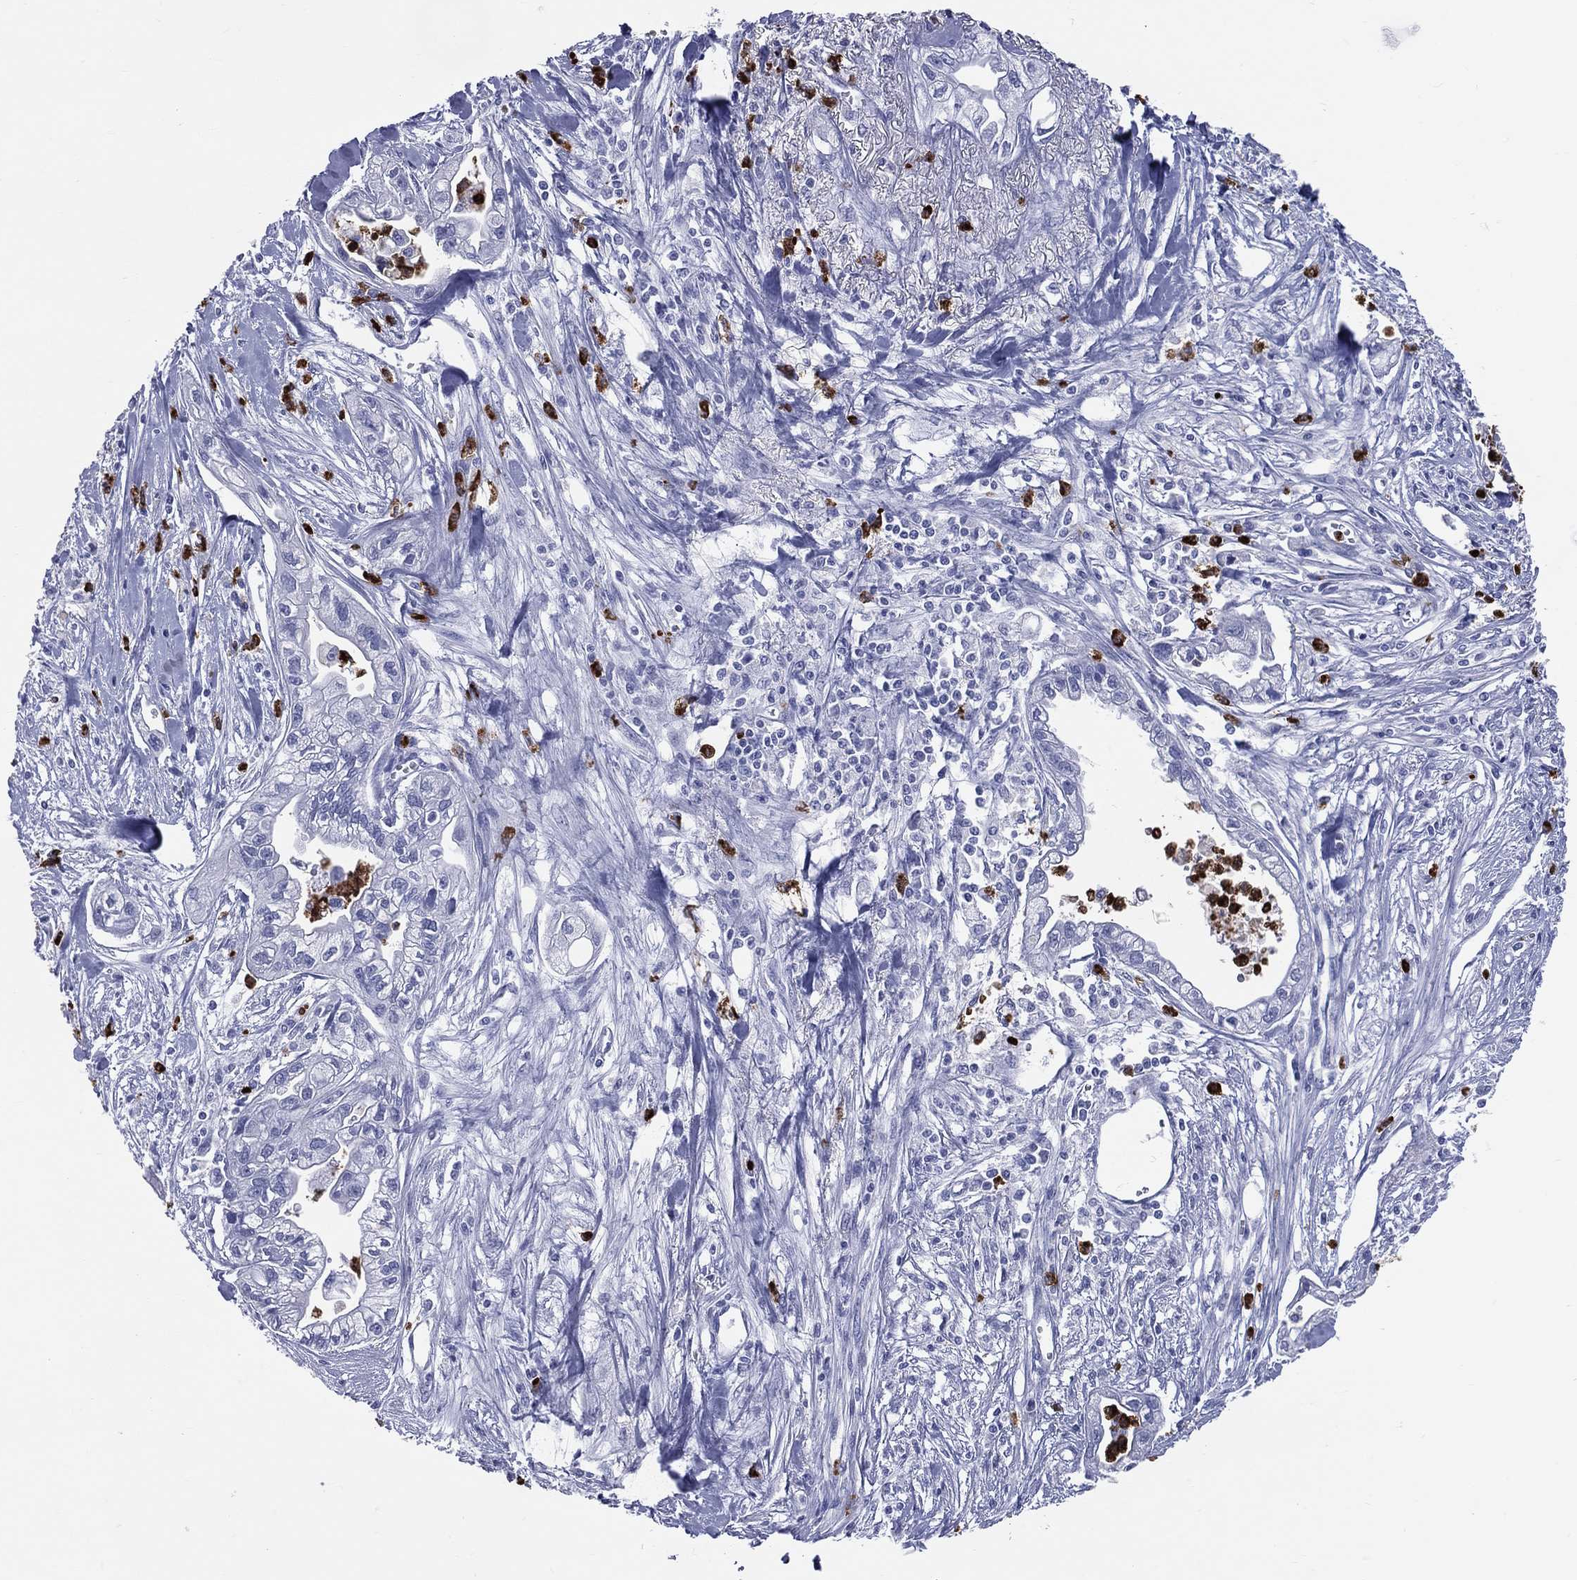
{"staining": {"intensity": "negative", "quantity": "none", "location": "none"}, "tissue": "pancreatic cancer", "cell_type": "Tumor cells", "image_type": "cancer", "snomed": [{"axis": "morphology", "description": "Adenocarcinoma, NOS"}, {"axis": "topography", "description": "Pancreas"}], "caption": "Immunohistochemical staining of pancreatic adenocarcinoma reveals no significant staining in tumor cells.", "gene": "PGLYRP1", "patient": {"sex": "male", "age": 70}}